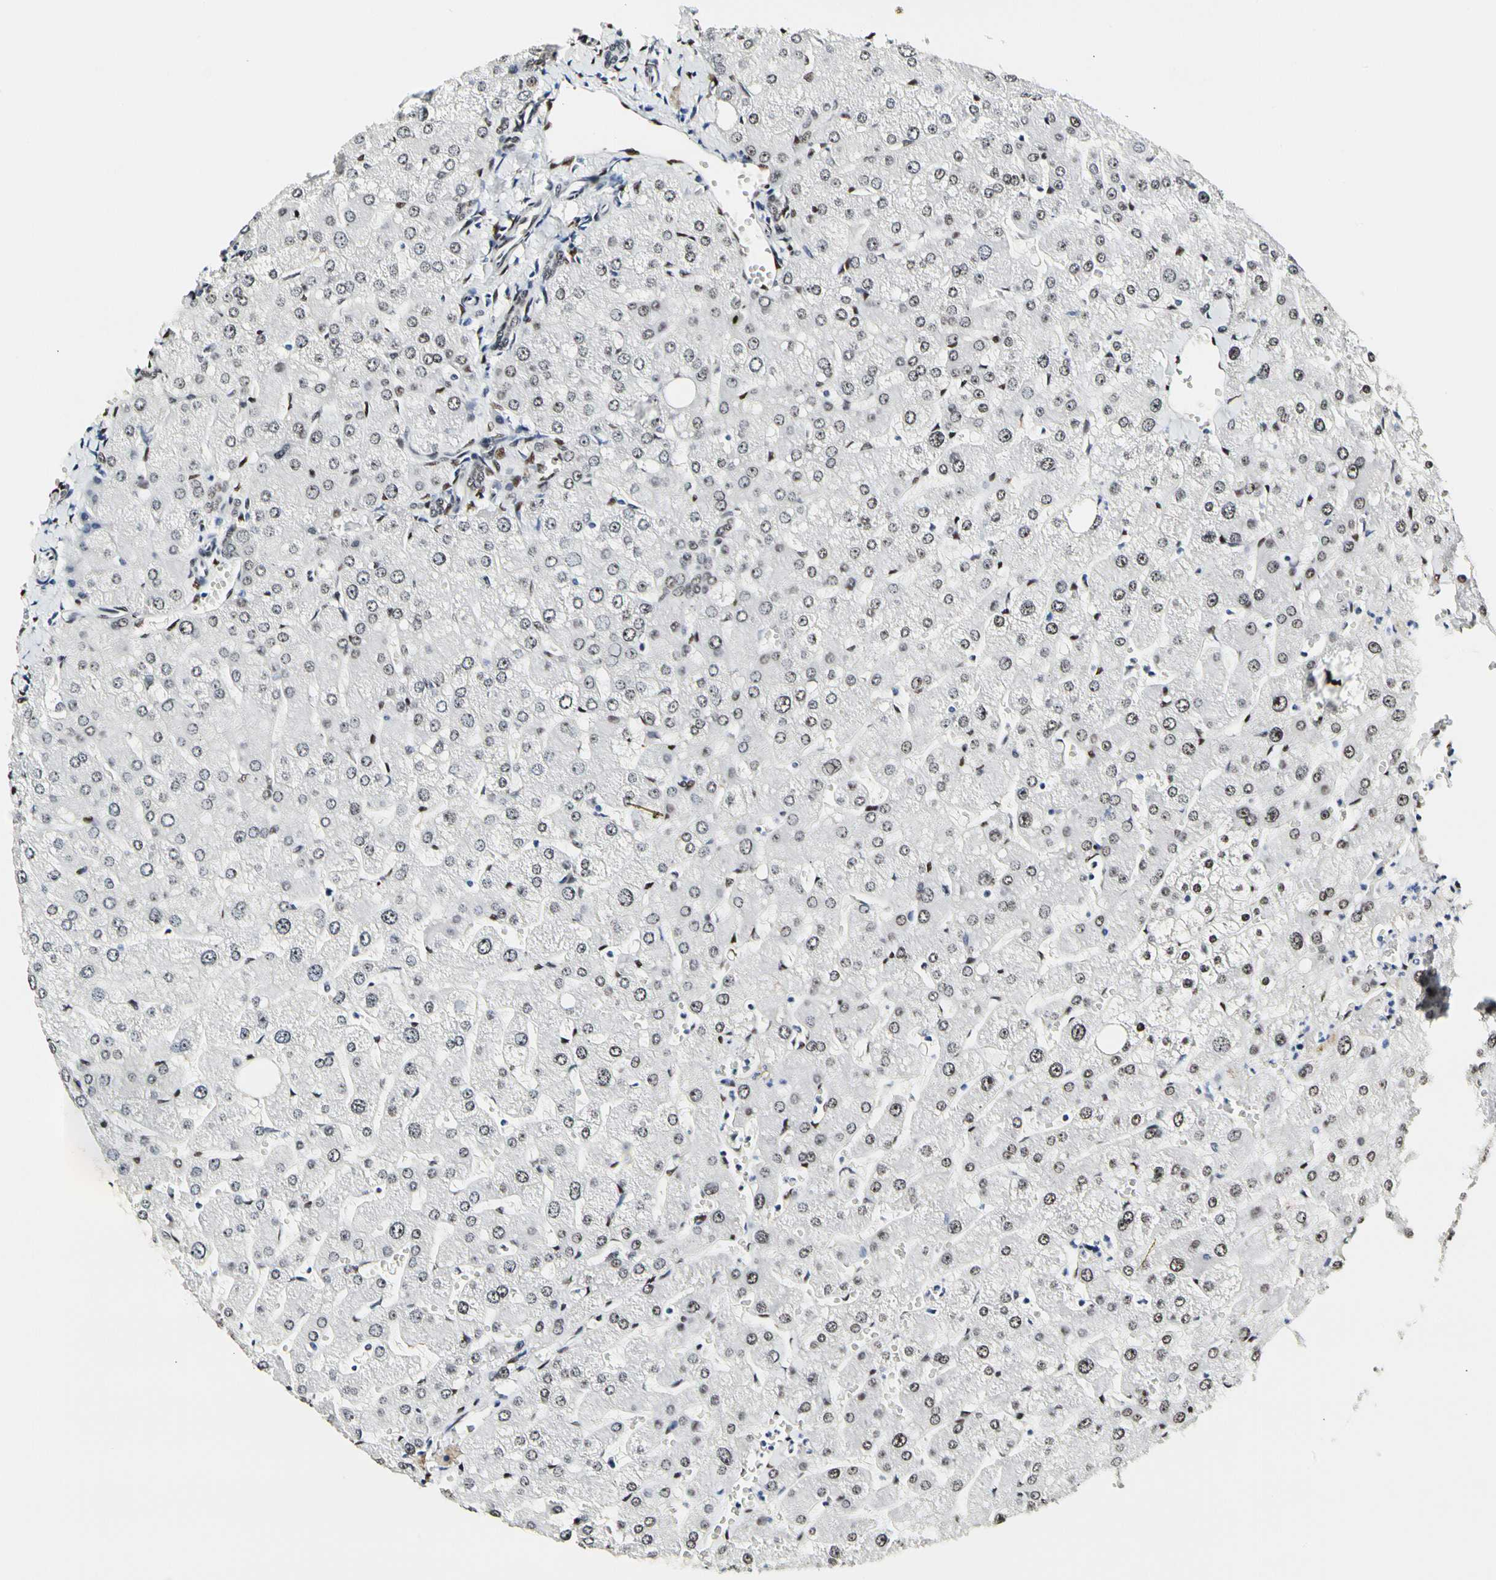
{"staining": {"intensity": "weak", "quantity": "25%-75%", "location": "nuclear"}, "tissue": "liver", "cell_type": "Cholangiocytes", "image_type": "normal", "snomed": [{"axis": "morphology", "description": "Normal tissue, NOS"}, {"axis": "topography", "description": "Liver"}], "caption": "Immunohistochemistry (IHC) (DAB) staining of unremarkable liver reveals weak nuclear protein expression in about 25%-75% of cholangiocytes.", "gene": "NFIA", "patient": {"sex": "male", "age": 55}}